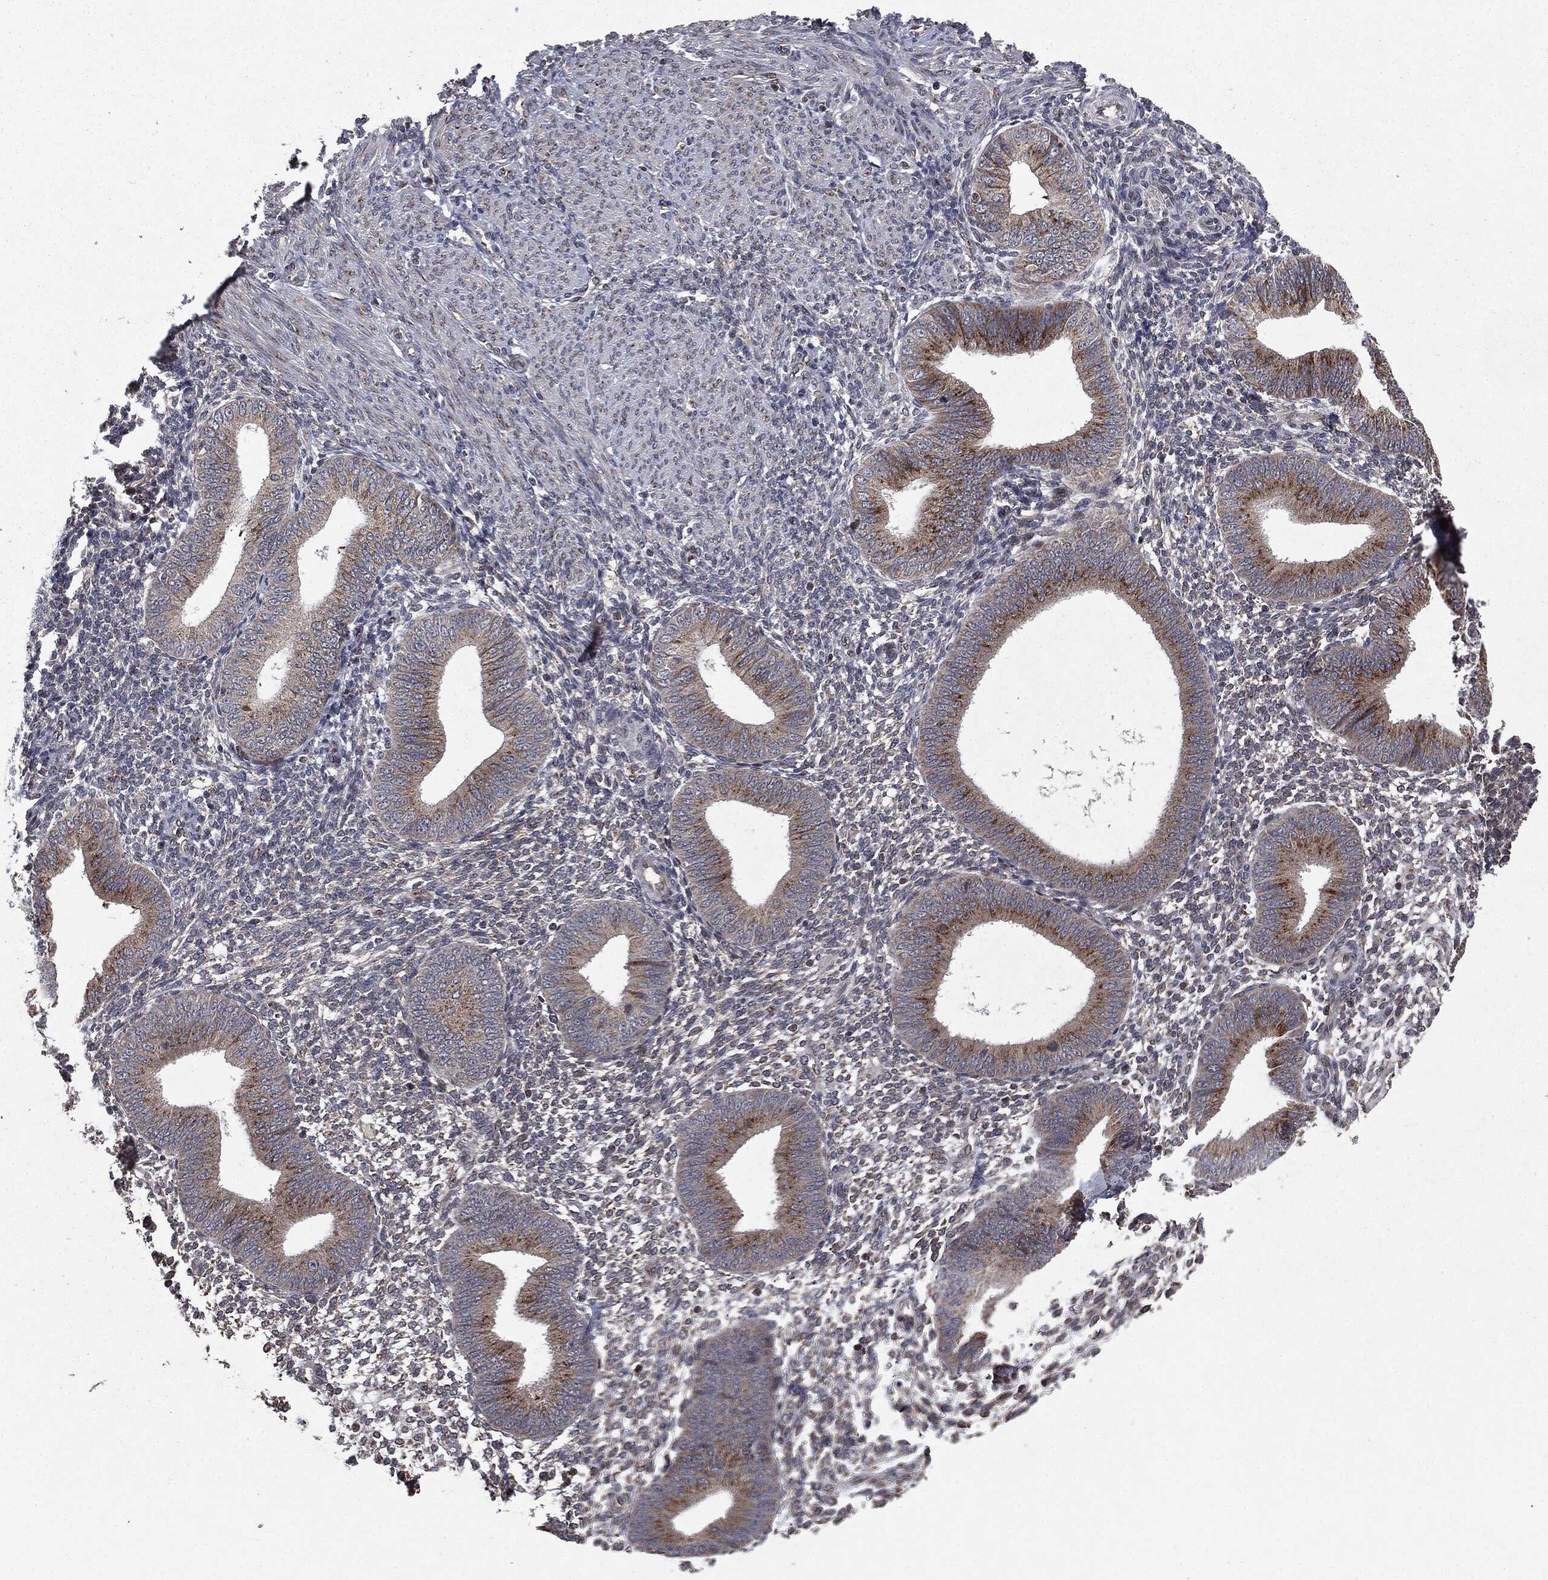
{"staining": {"intensity": "moderate", "quantity": "<25%", "location": "cytoplasmic/membranous"}, "tissue": "endometrium", "cell_type": "Cells in endometrial stroma", "image_type": "normal", "snomed": [{"axis": "morphology", "description": "Normal tissue, NOS"}, {"axis": "topography", "description": "Endometrium"}], "caption": "This micrograph shows immunohistochemistry (IHC) staining of unremarkable endometrium, with low moderate cytoplasmic/membranous staining in about <25% of cells in endometrial stroma.", "gene": "PLPPR2", "patient": {"sex": "female", "age": 39}}